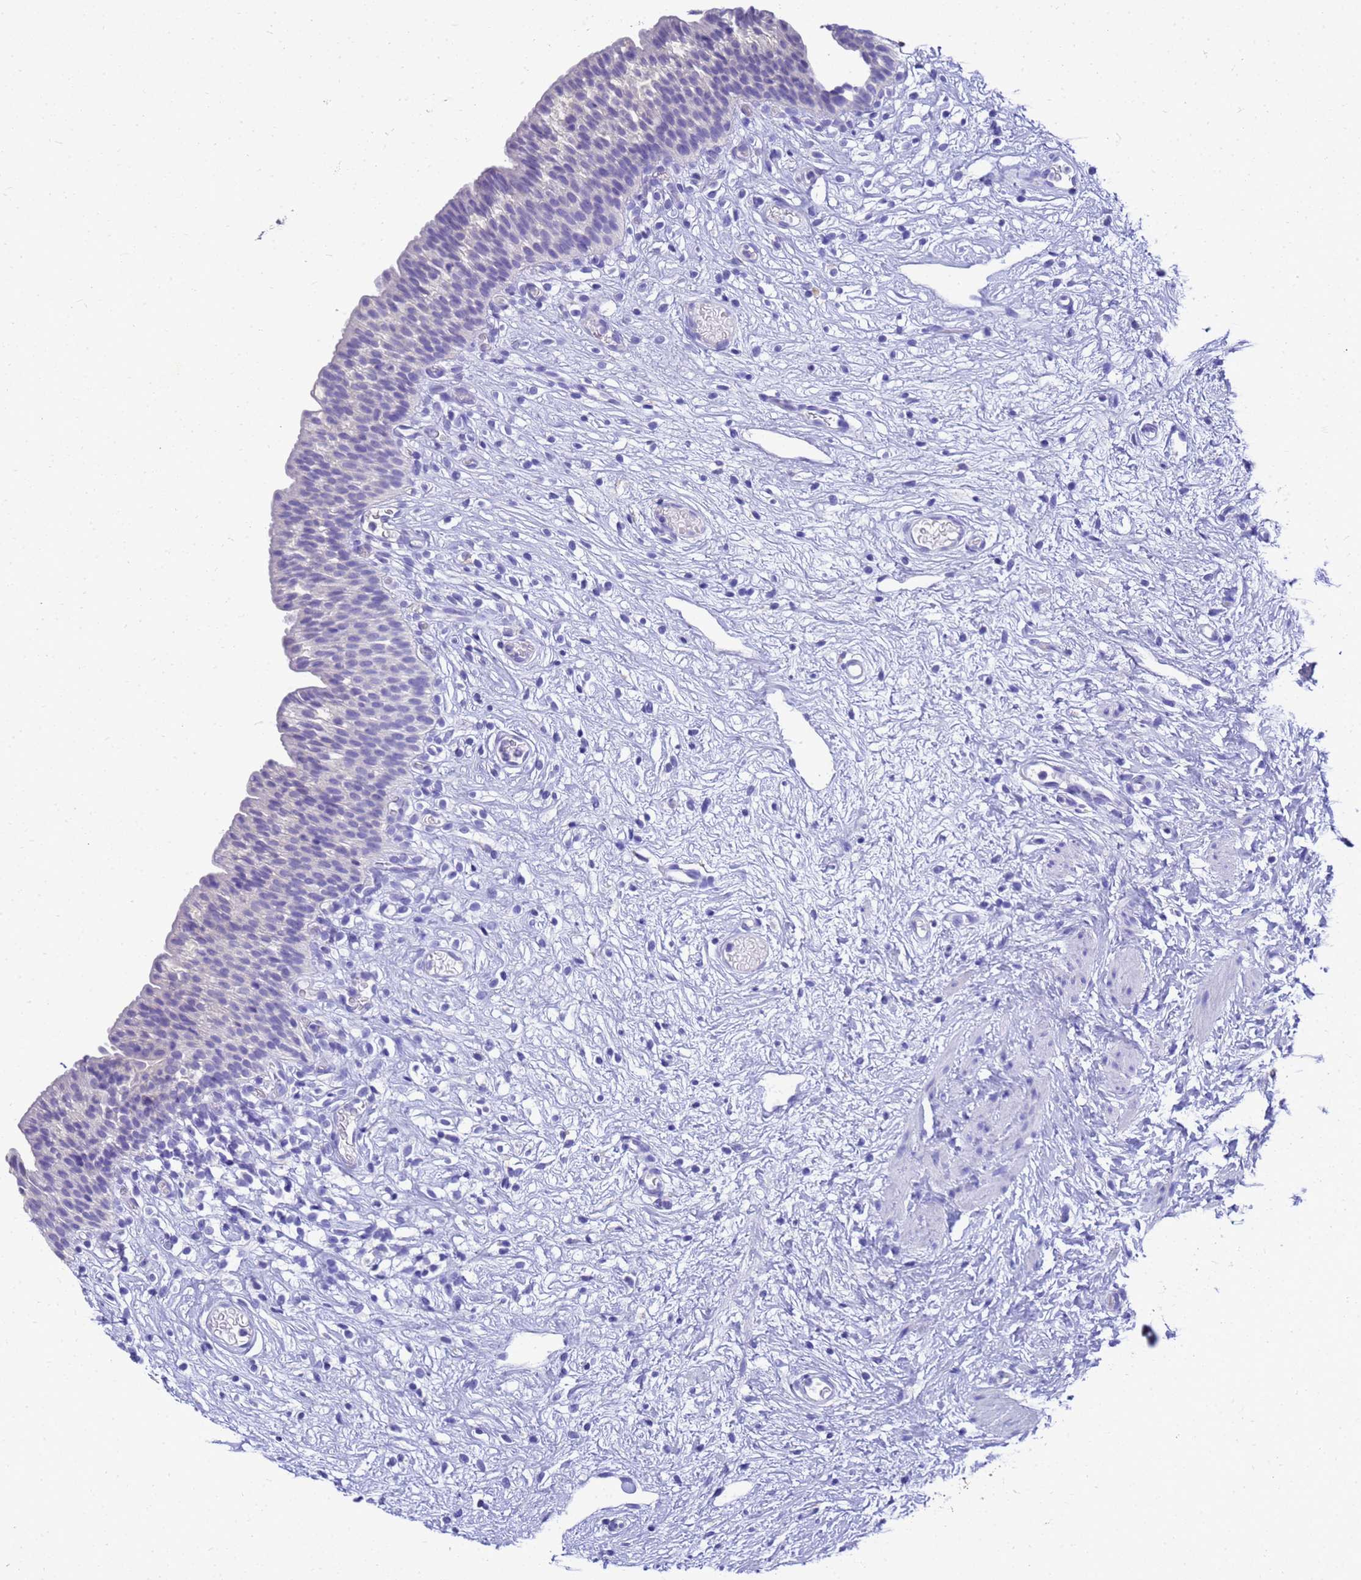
{"staining": {"intensity": "negative", "quantity": "none", "location": "none"}, "tissue": "urinary bladder", "cell_type": "Urothelial cells", "image_type": "normal", "snomed": [{"axis": "morphology", "description": "Transitional cell carcinoma in-situ"}, {"axis": "topography", "description": "Urinary bladder"}], "caption": "Urothelial cells show no significant staining in unremarkable urinary bladder. (Stains: DAB immunohistochemistry (IHC) with hematoxylin counter stain, Microscopy: brightfield microscopy at high magnification).", "gene": "MS4A13", "patient": {"sex": "male", "age": 74}}